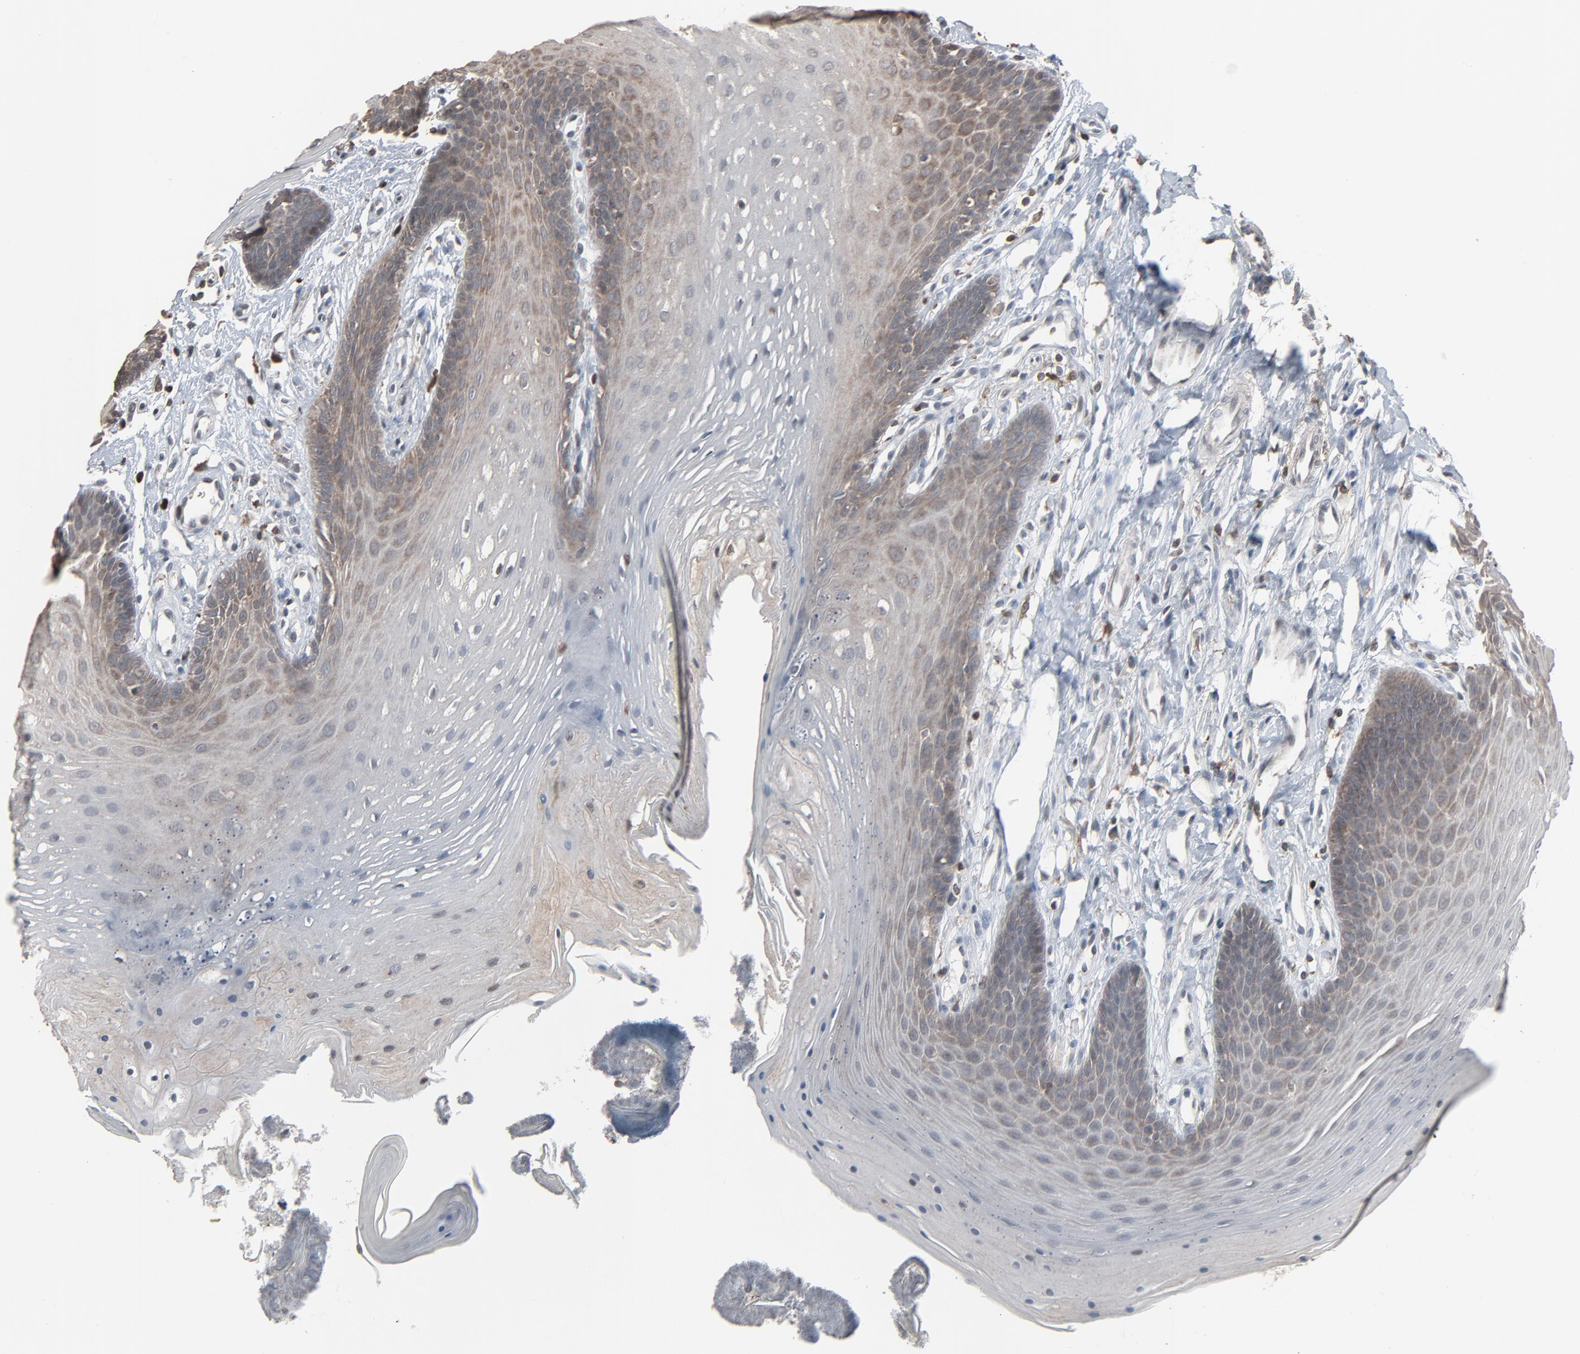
{"staining": {"intensity": "weak", "quantity": "25%-75%", "location": "cytoplasmic/membranous"}, "tissue": "oral mucosa", "cell_type": "Squamous epithelial cells", "image_type": "normal", "snomed": [{"axis": "morphology", "description": "Normal tissue, NOS"}, {"axis": "topography", "description": "Oral tissue"}], "caption": "Squamous epithelial cells demonstrate weak cytoplasmic/membranous expression in about 25%-75% of cells in benign oral mucosa. Nuclei are stained in blue.", "gene": "DOCK8", "patient": {"sex": "male", "age": 62}}